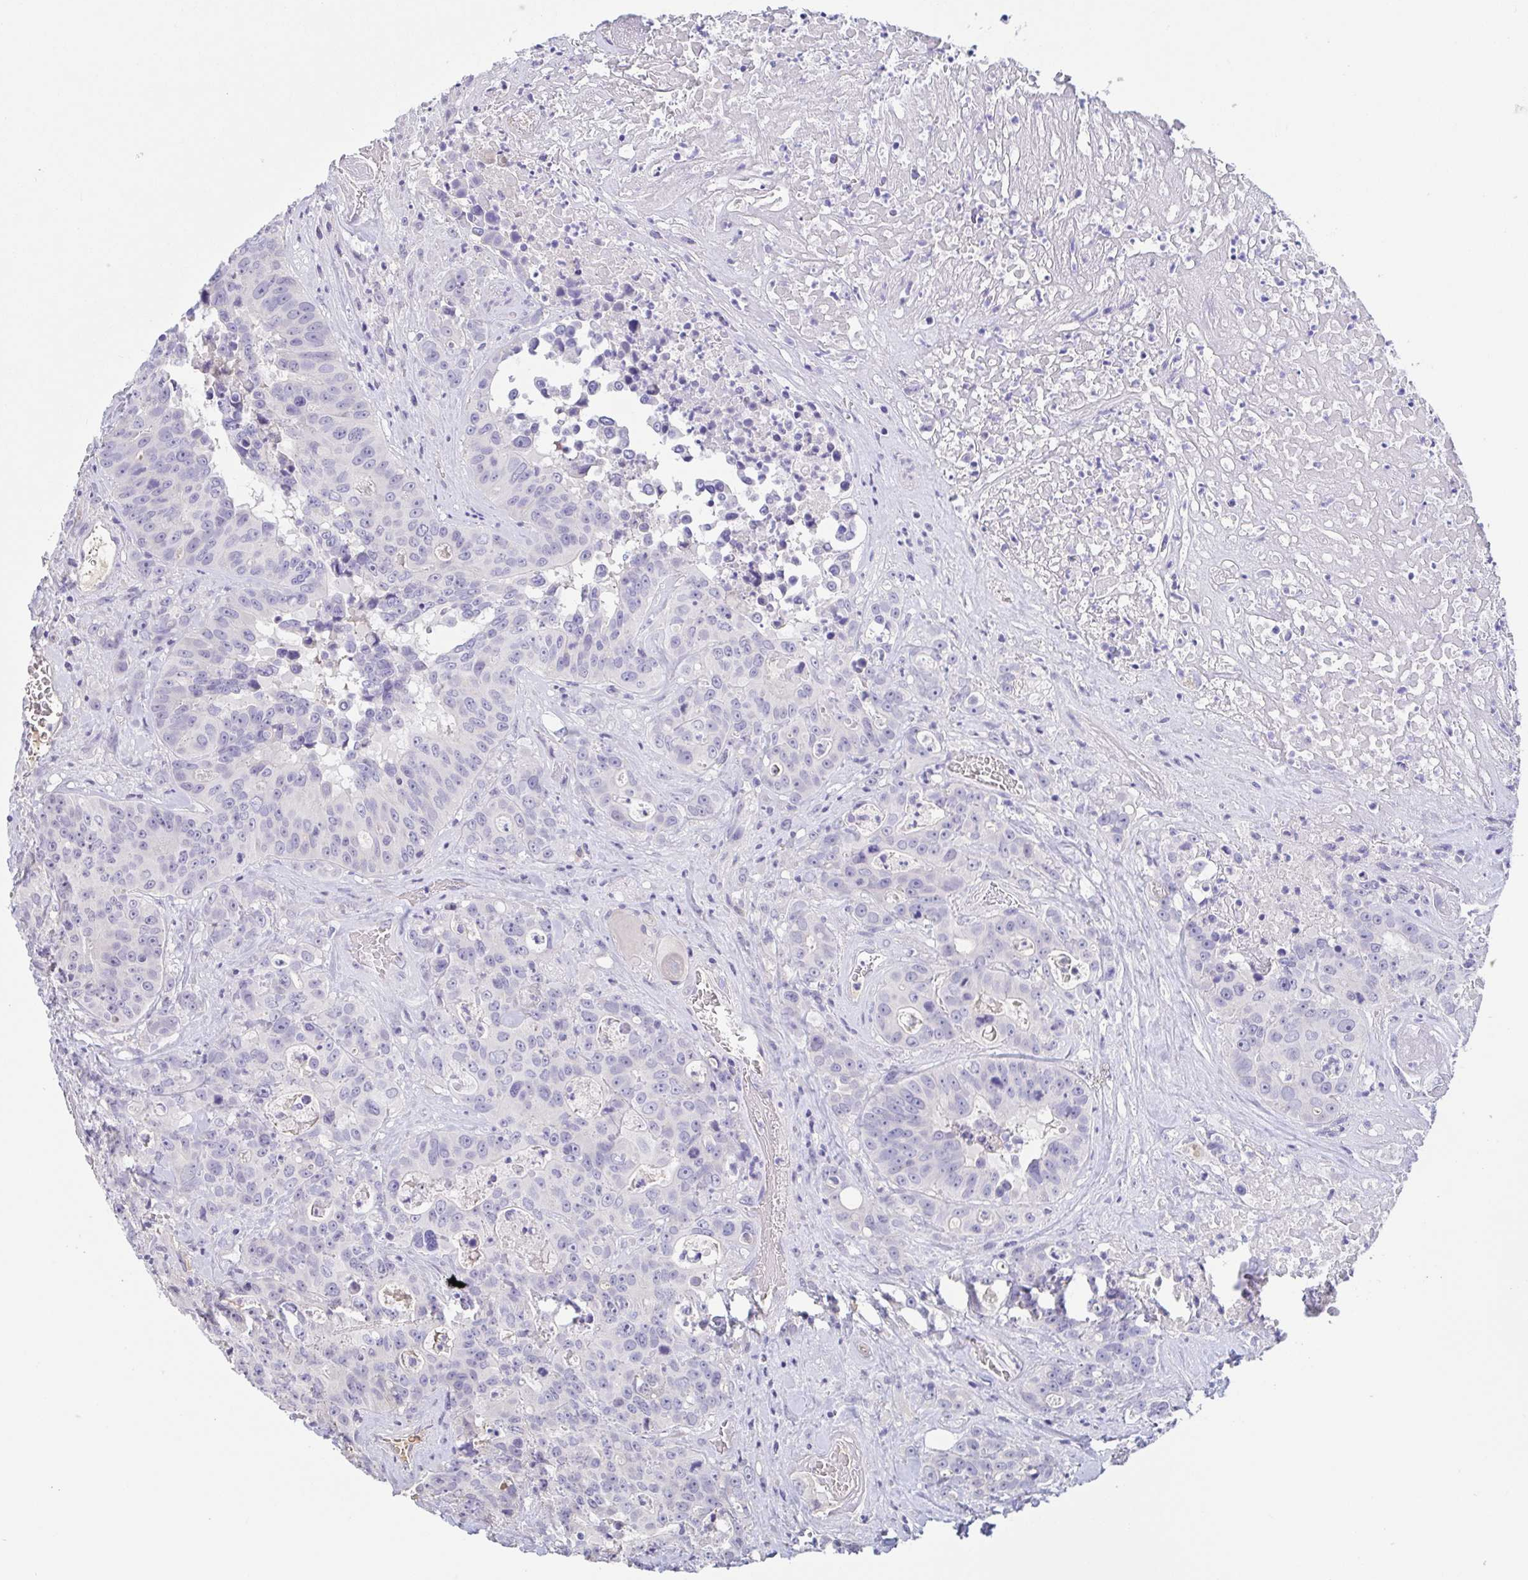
{"staining": {"intensity": "negative", "quantity": "none", "location": "none"}, "tissue": "colorectal cancer", "cell_type": "Tumor cells", "image_type": "cancer", "snomed": [{"axis": "morphology", "description": "Adenocarcinoma, NOS"}, {"axis": "topography", "description": "Rectum"}], "caption": "A photomicrograph of colorectal cancer stained for a protein displays no brown staining in tumor cells.", "gene": "TREH", "patient": {"sex": "female", "age": 62}}